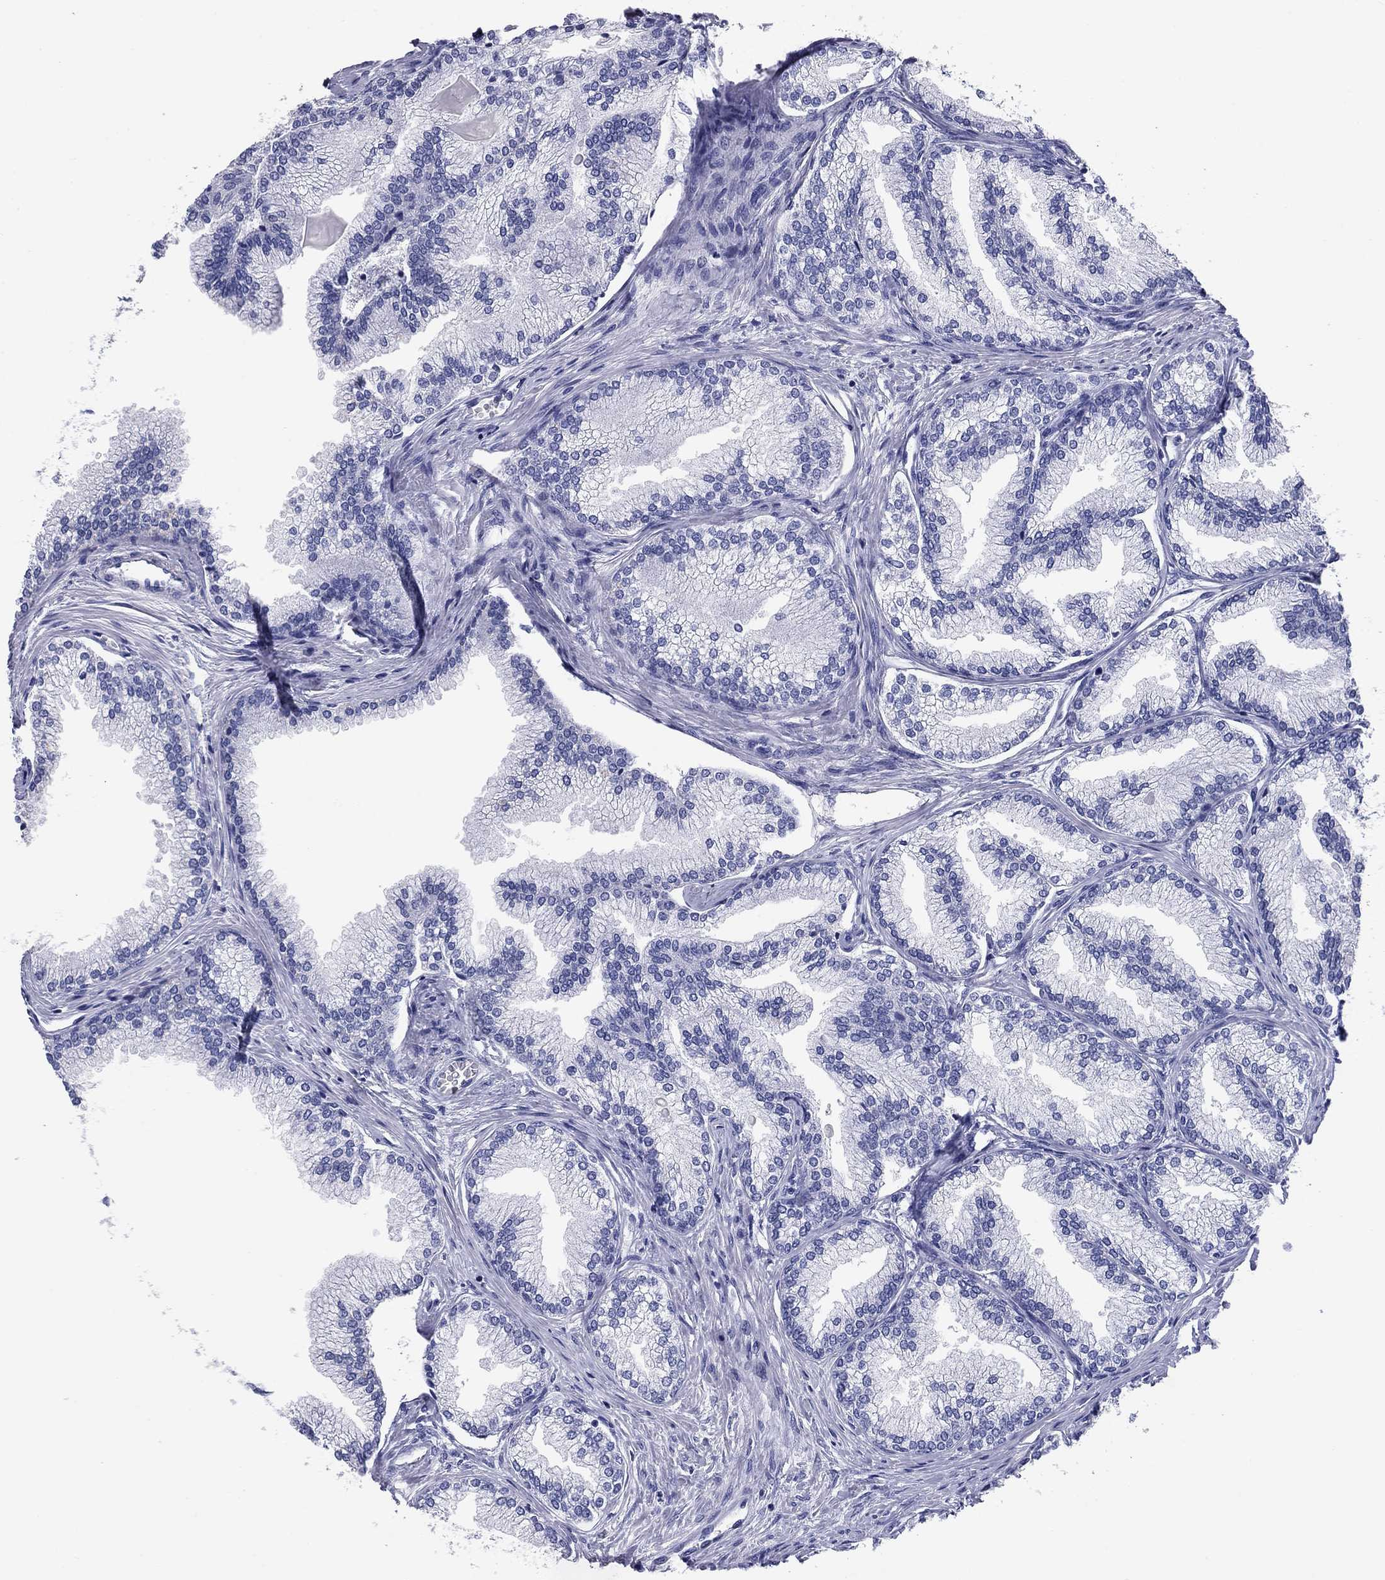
{"staining": {"intensity": "negative", "quantity": "none", "location": "none"}, "tissue": "prostate", "cell_type": "Glandular cells", "image_type": "normal", "snomed": [{"axis": "morphology", "description": "Normal tissue, NOS"}, {"axis": "topography", "description": "Prostate"}], "caption": "Immunohistochemistry (IHC) image of unremarkable prostate: prostate stained with DAB exhibits no significant protein expression in glandular cells.", "gene": "NPPA", "patient": {"sex": "male", "age": 72}}